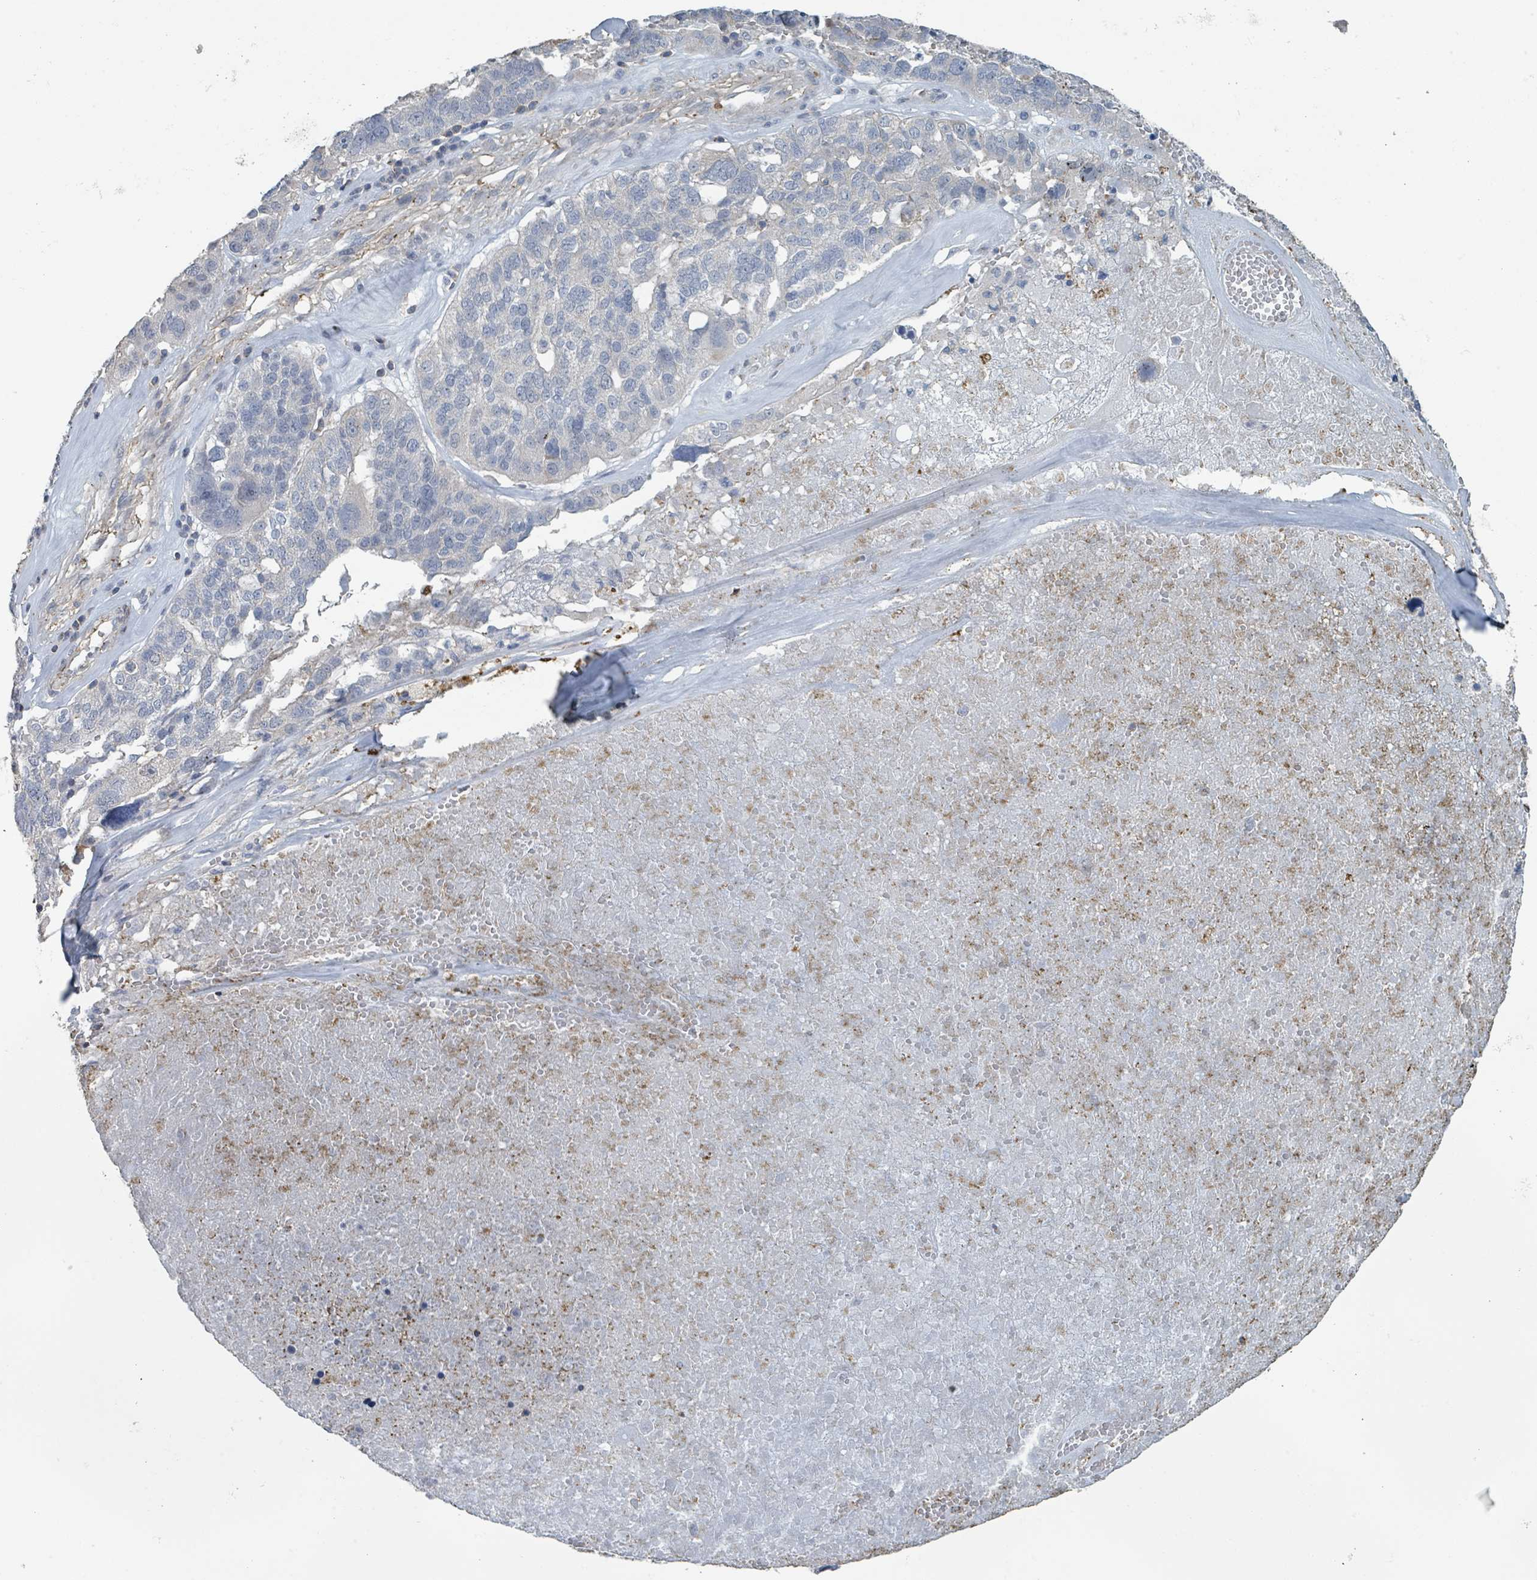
{"staining": {"intensity": "negative", "quantity": "none", "location": "none"}, "tissue": "ovarian cancer", "cell_type": "Tumor cells", "image_type": "cancer", "snomed": [{"axis": "morphology", "description": "Cystadenocarcinoma, serous, NOS"}, {"axis": "topography", "description": "Ovary"}], "caption": "Tumor cells show no significant expression in ovarian serous cystadenocarcinoma.", "gene": "LRRC42", "patient": {"sex": "female", "age": 59}}